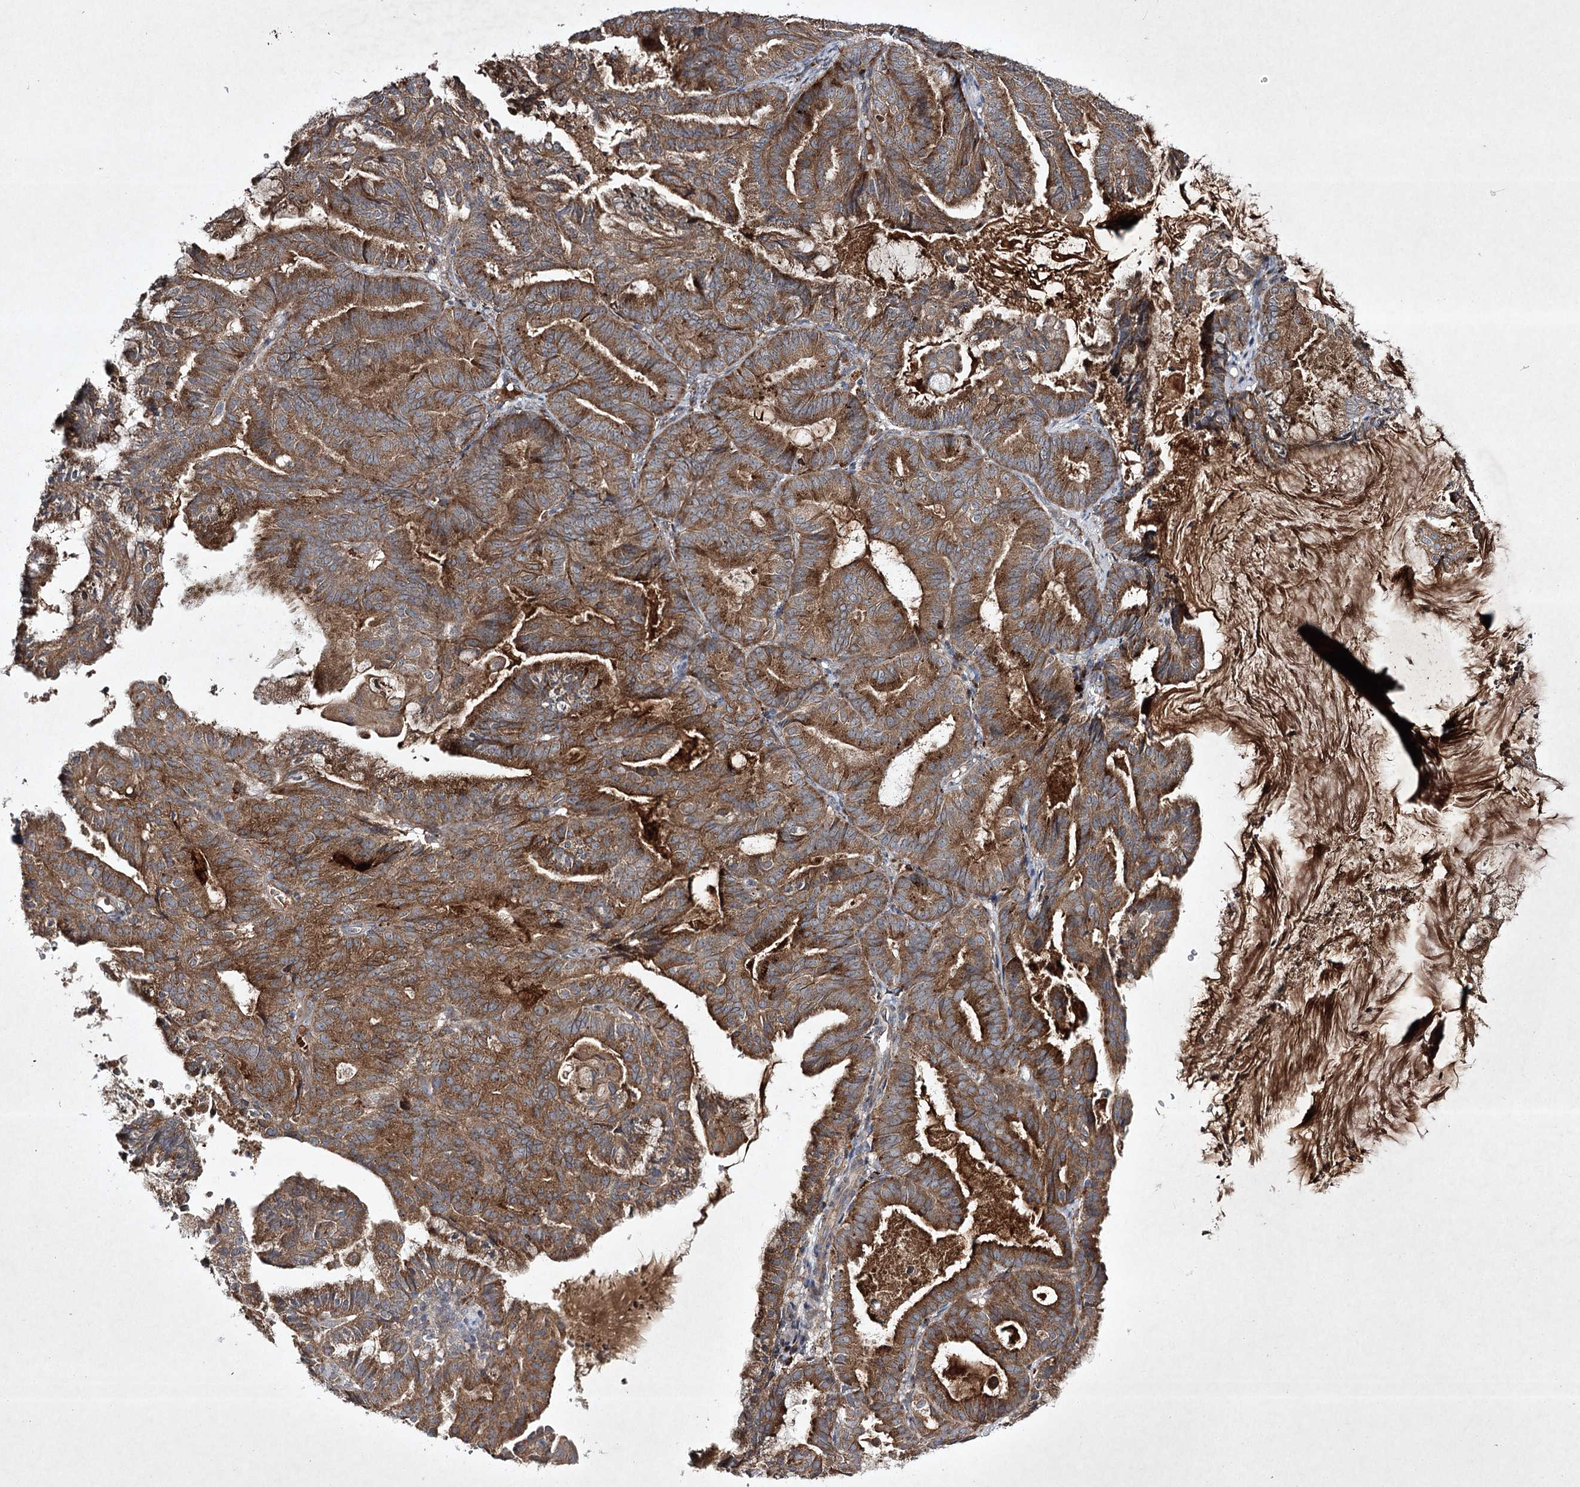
{"staining": {"intensity": "strong", "quantity": ">75%", "location": "cytoplasmic/membranous"}, "tissue": "endometrial cancer", "cell_type": "Tumor cells", "image_type": "cancer", "snomed": [{"axis": "morphology", "description": "Adenocarcinoma, NOS"}, {"axis": "topography", "description": "Endometrium"}], "caption": "Protein staining demonstrates strong cytoplasmic/membranous positivity in about >75% of tumor cells in endometrial cancer (adenocarcinoma).", "gene": "ALG9", "patient": {"sex": "female", "age": 86}}